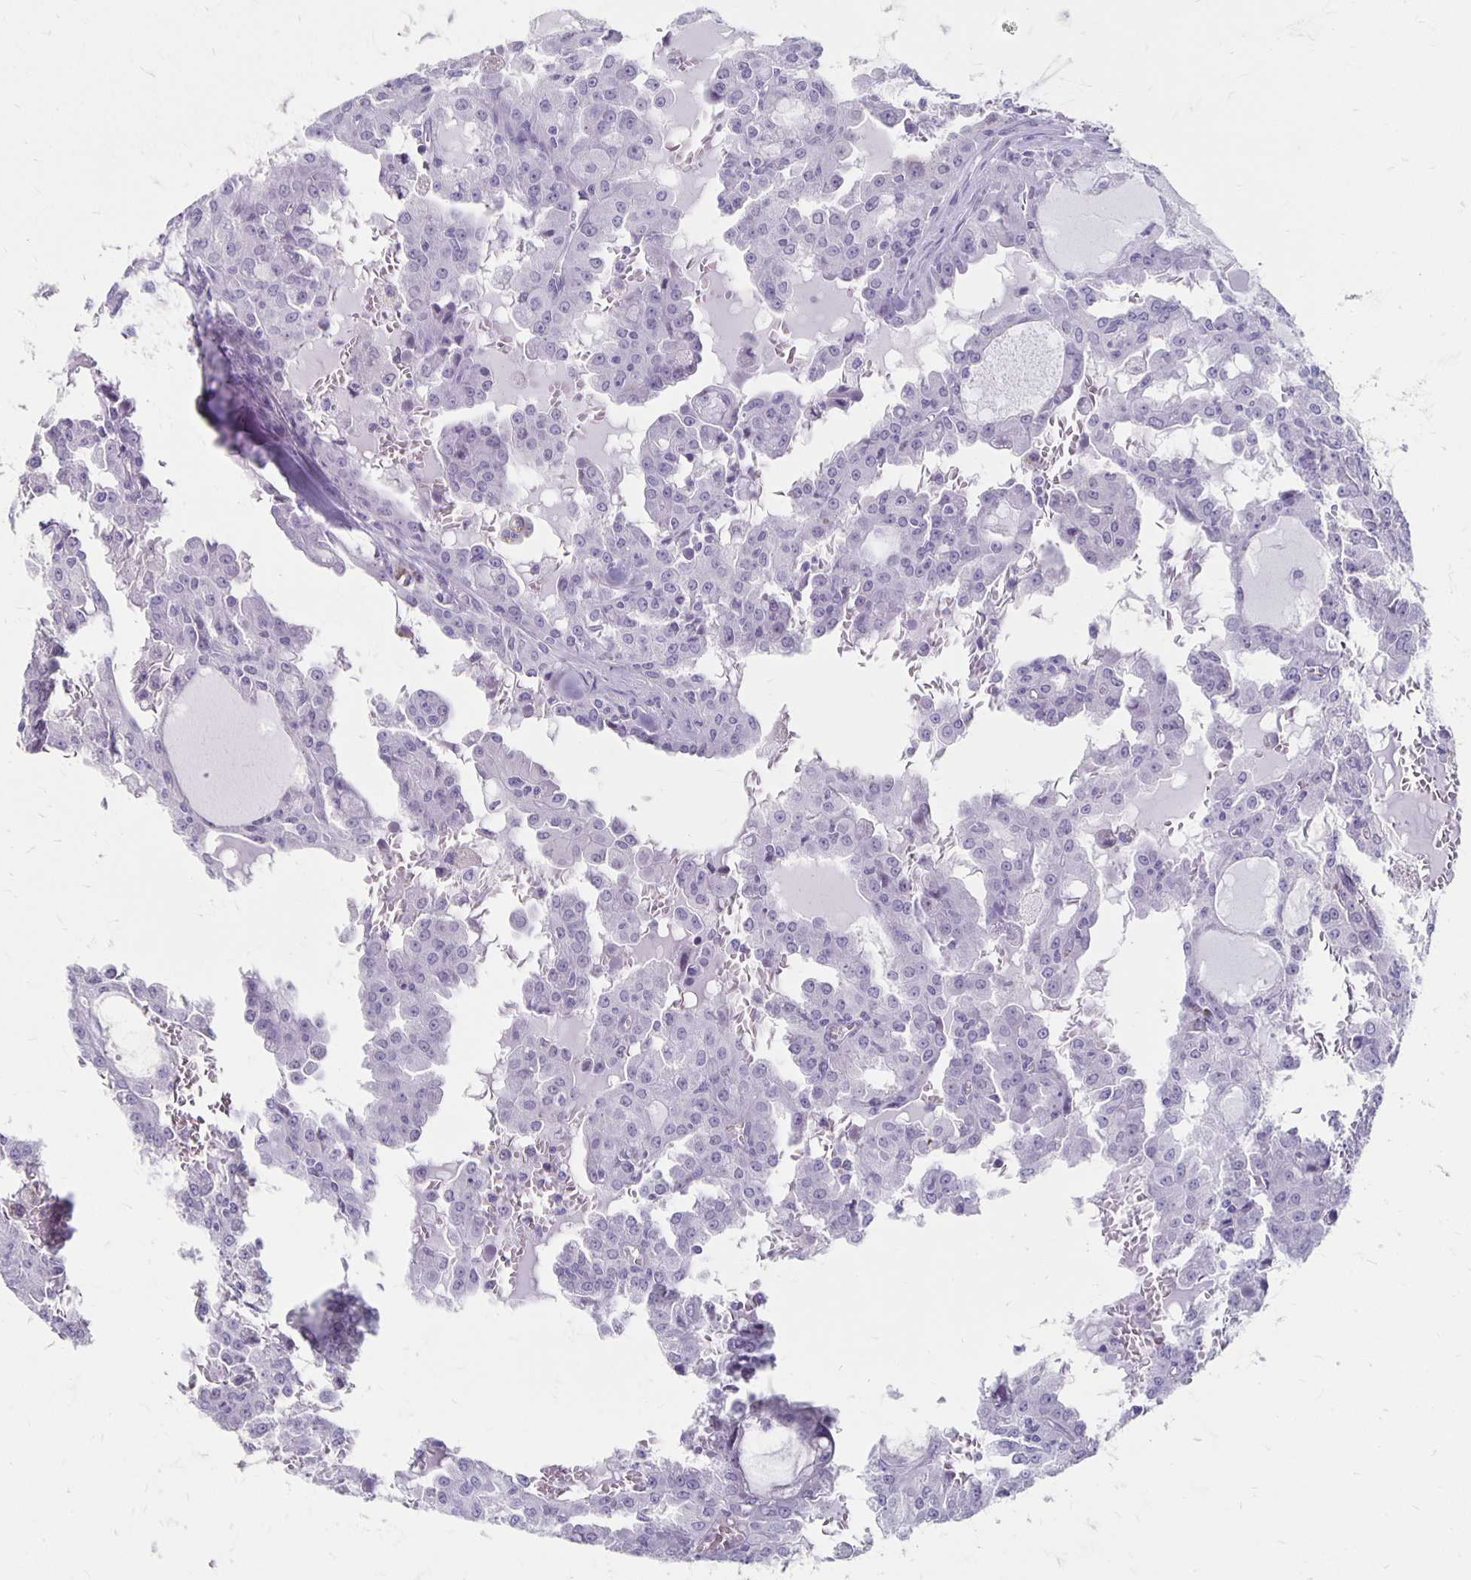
{"staining": {"intensity": "negative", "quantity": "none", "location": "none"}, "tissue": "head and neck cancer", "cell_type": "Tumor cells", "image_type": "cancer", "snomed": [{"axis": "morphology", "description": "Adenocarcinoma, NOS"}, {"axis": "topography", "description": "Head-Neck"}], "caption": "DAB (3,3'-diaminobenzidine) immunohistochemical staining of human head and neck adenocarcinoma shows no significant expression in tumor cells.", "gene": "MAGEC2", "patient": {"sex": "male", "age": 64}}